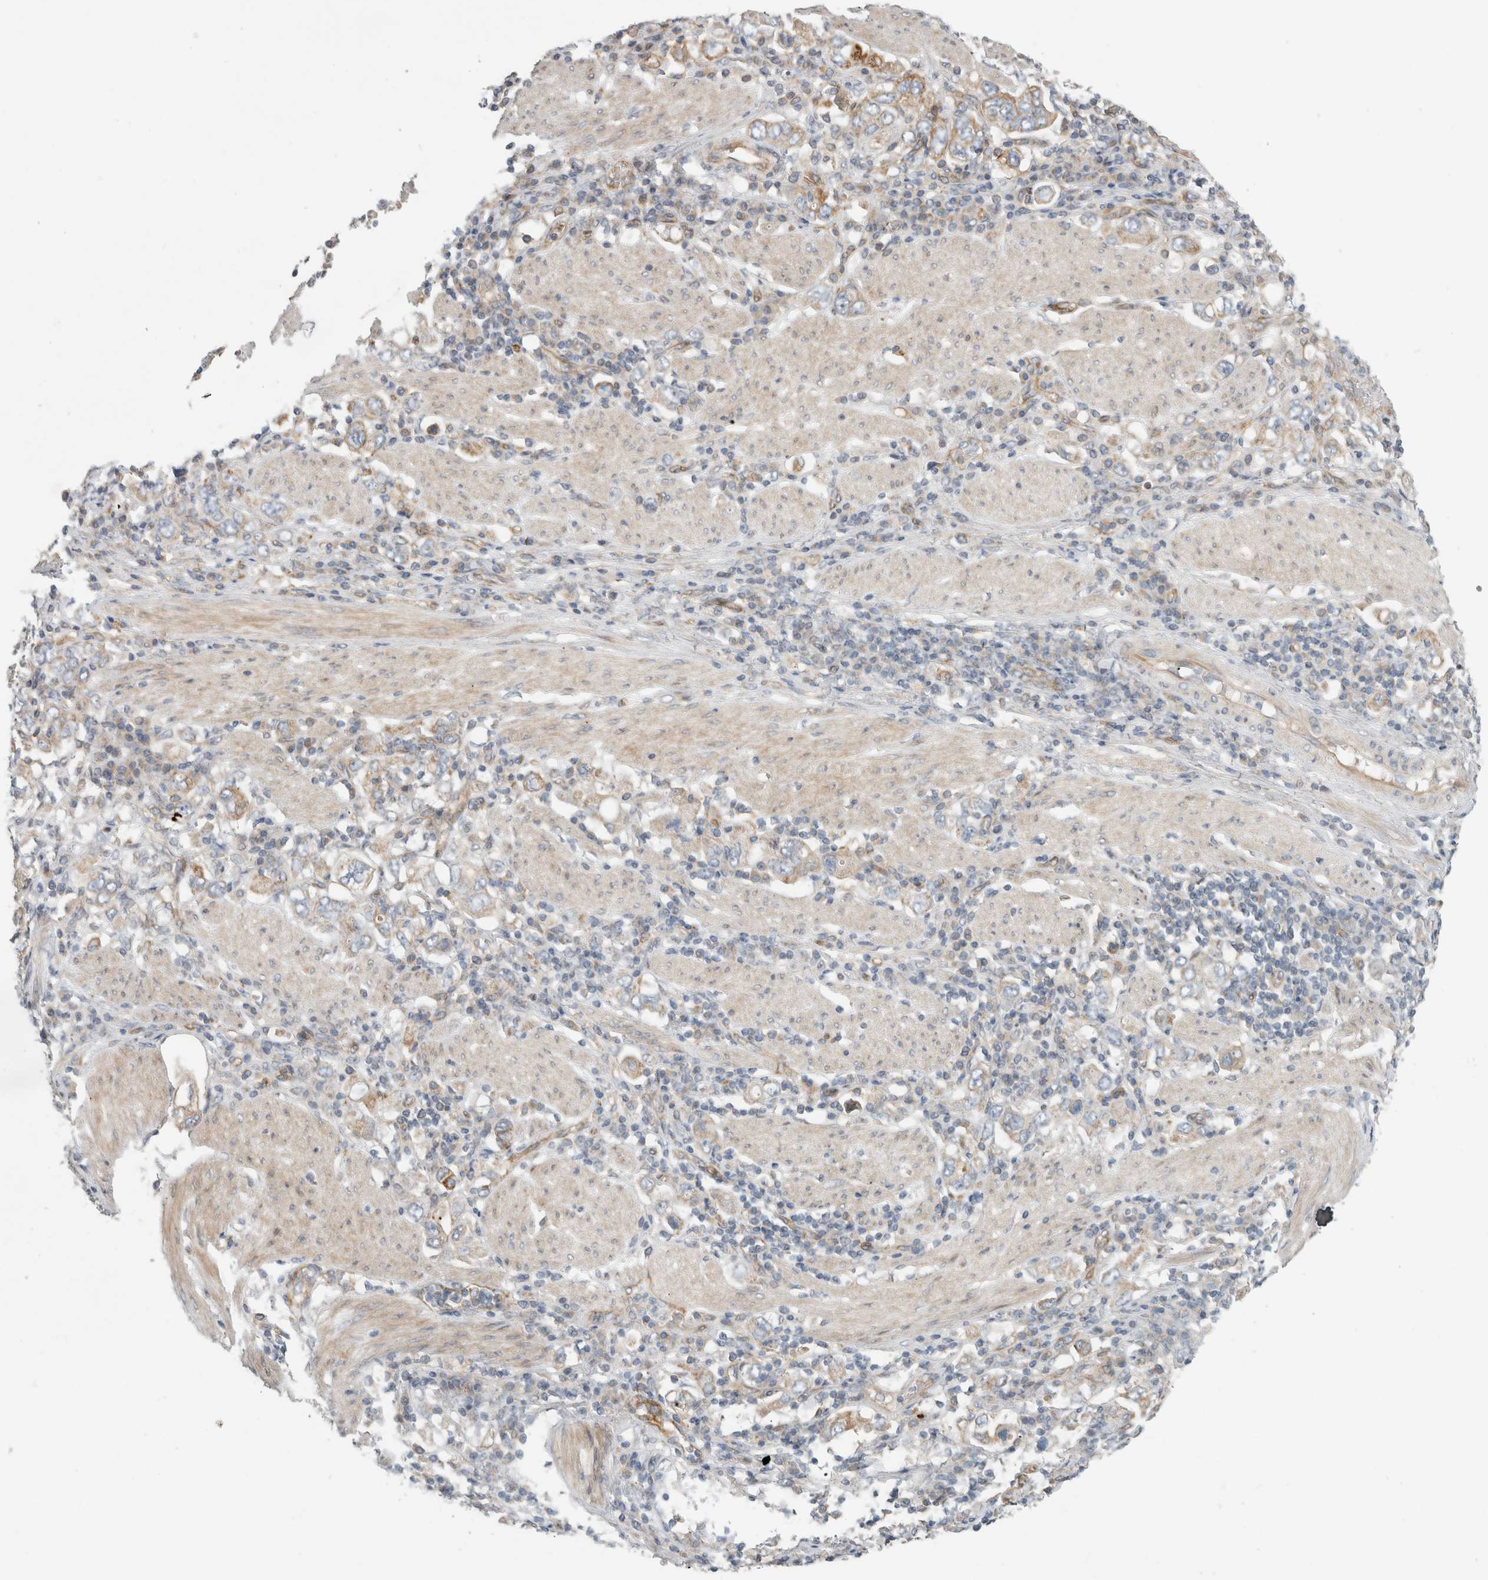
{"staining": {"intensity": "weak", "quantity": ">75%", "location": "cytoplasmic/membranous"}, "tissue": "stomach cancer", "cell_type": "Tumor cells", "image_type": "cancer", "snomed": [{"axis": "morphology", "description": "Adenocarcinoma, NOS"}, {"axis": "topography", "description": "Stomach, upper"}], "caption": "This photomicrograph displays IHC staining of stomach adenocarcinoma, with low weak cytoplasmic/membranous positivity in about >75% of tumor cells.", "gene": "KPNA5", "patient": {"sex": "male", "age": 62}}